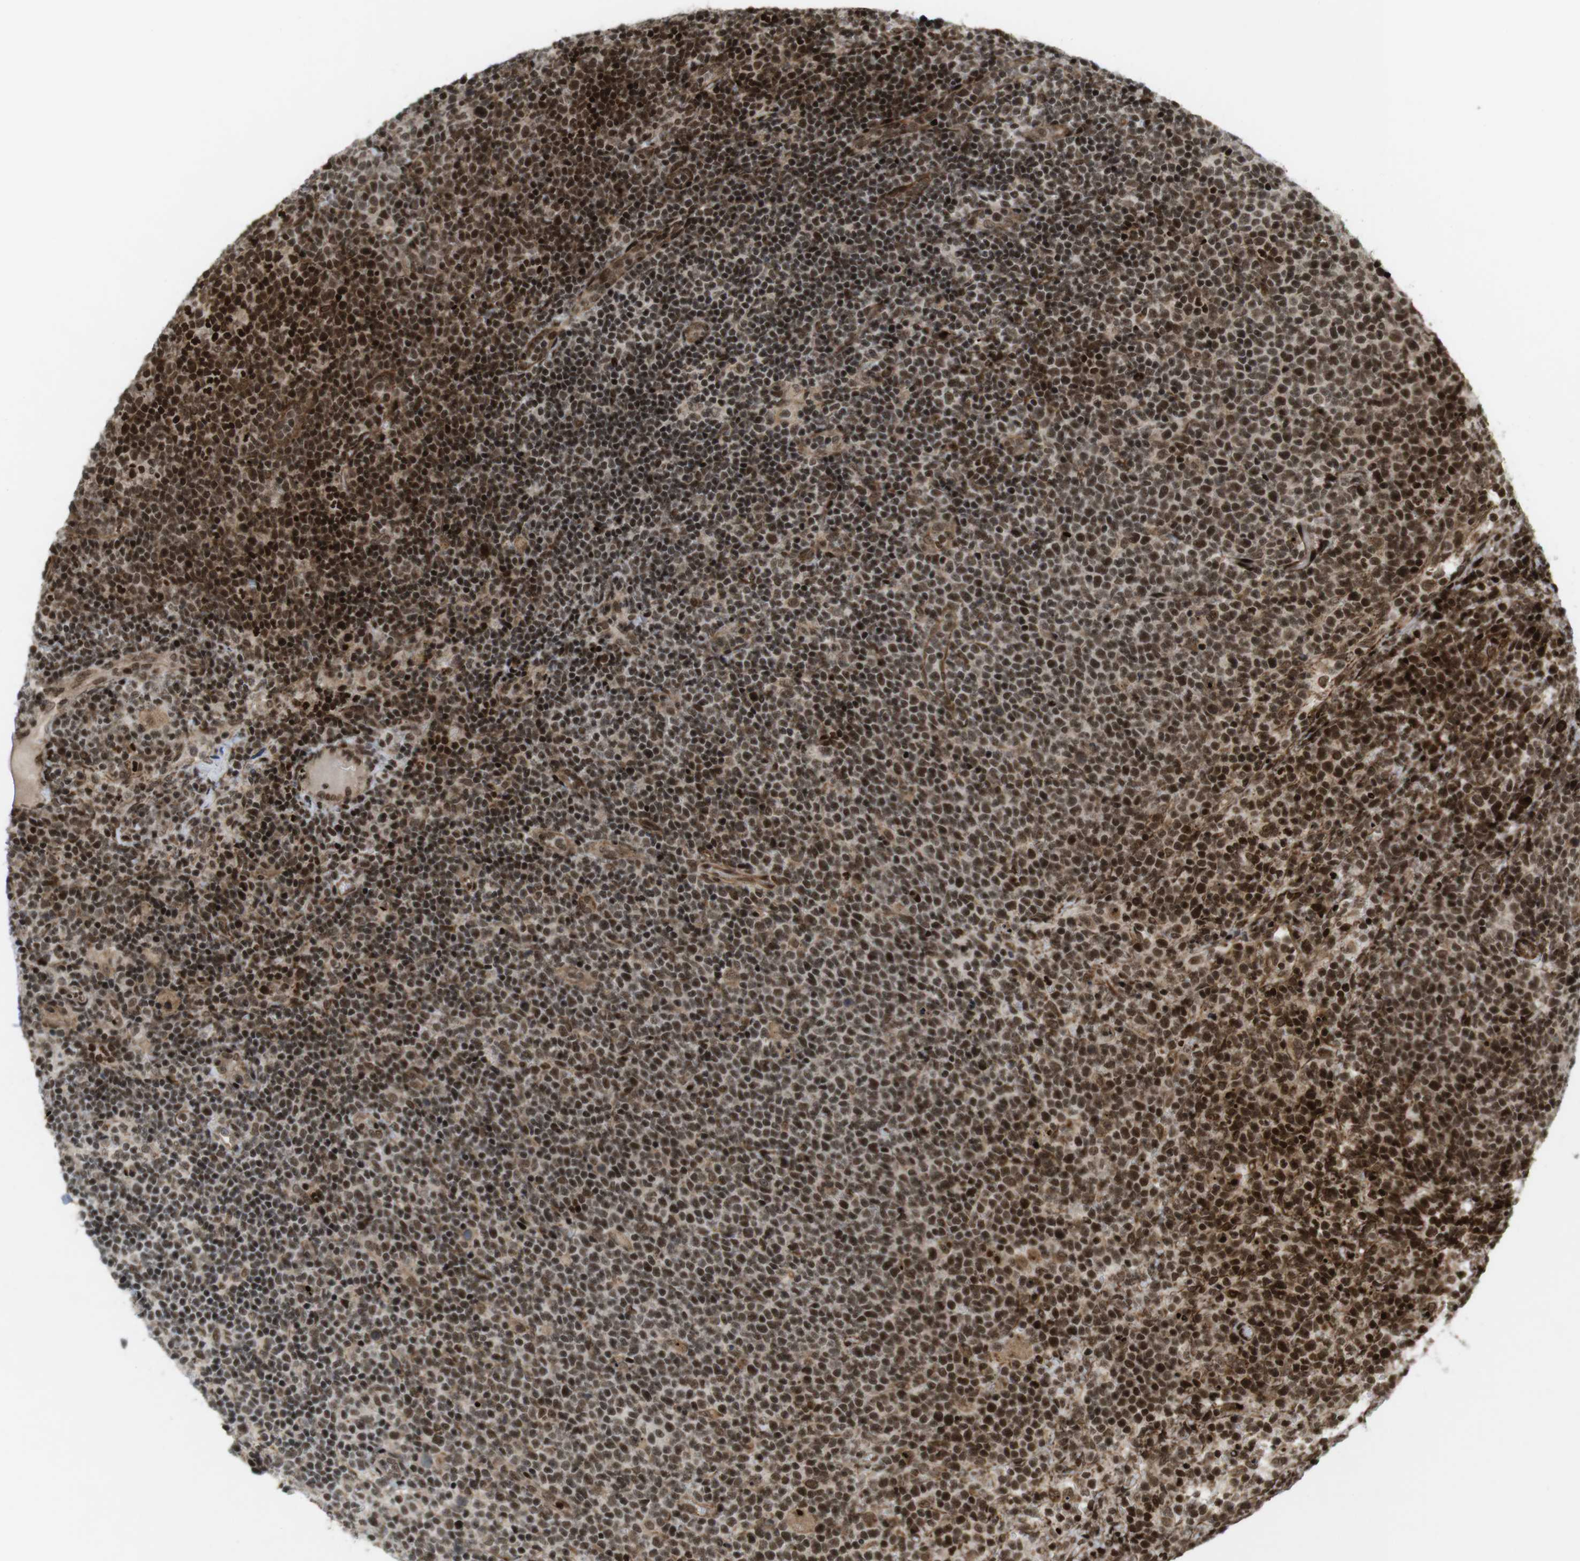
{"staining": {"intensity": "strong", "quantity": ">75%", "location": "nuclear"}, "tissue": "lymphoma", "cell_type": "Tumor cells", "image_type": "cancer", "snomed": [{"axis": "morphology", "description": "Malignant lymphoma, non-Hodgkin's type, High grade"}, {"axis": "topography", "description": "Lymph node"}], "caption": "Lymphoma tissue demonstrates strong nuclear expression in about >75% of tumor cells, visualized by immunohistochemistry. Using DAB (brown) and hematoxylin (blue) stains, captured at high magnification using brightfield microscopy.", "gene": "SP2", "patient": {"sex": "male", "age": 61}}